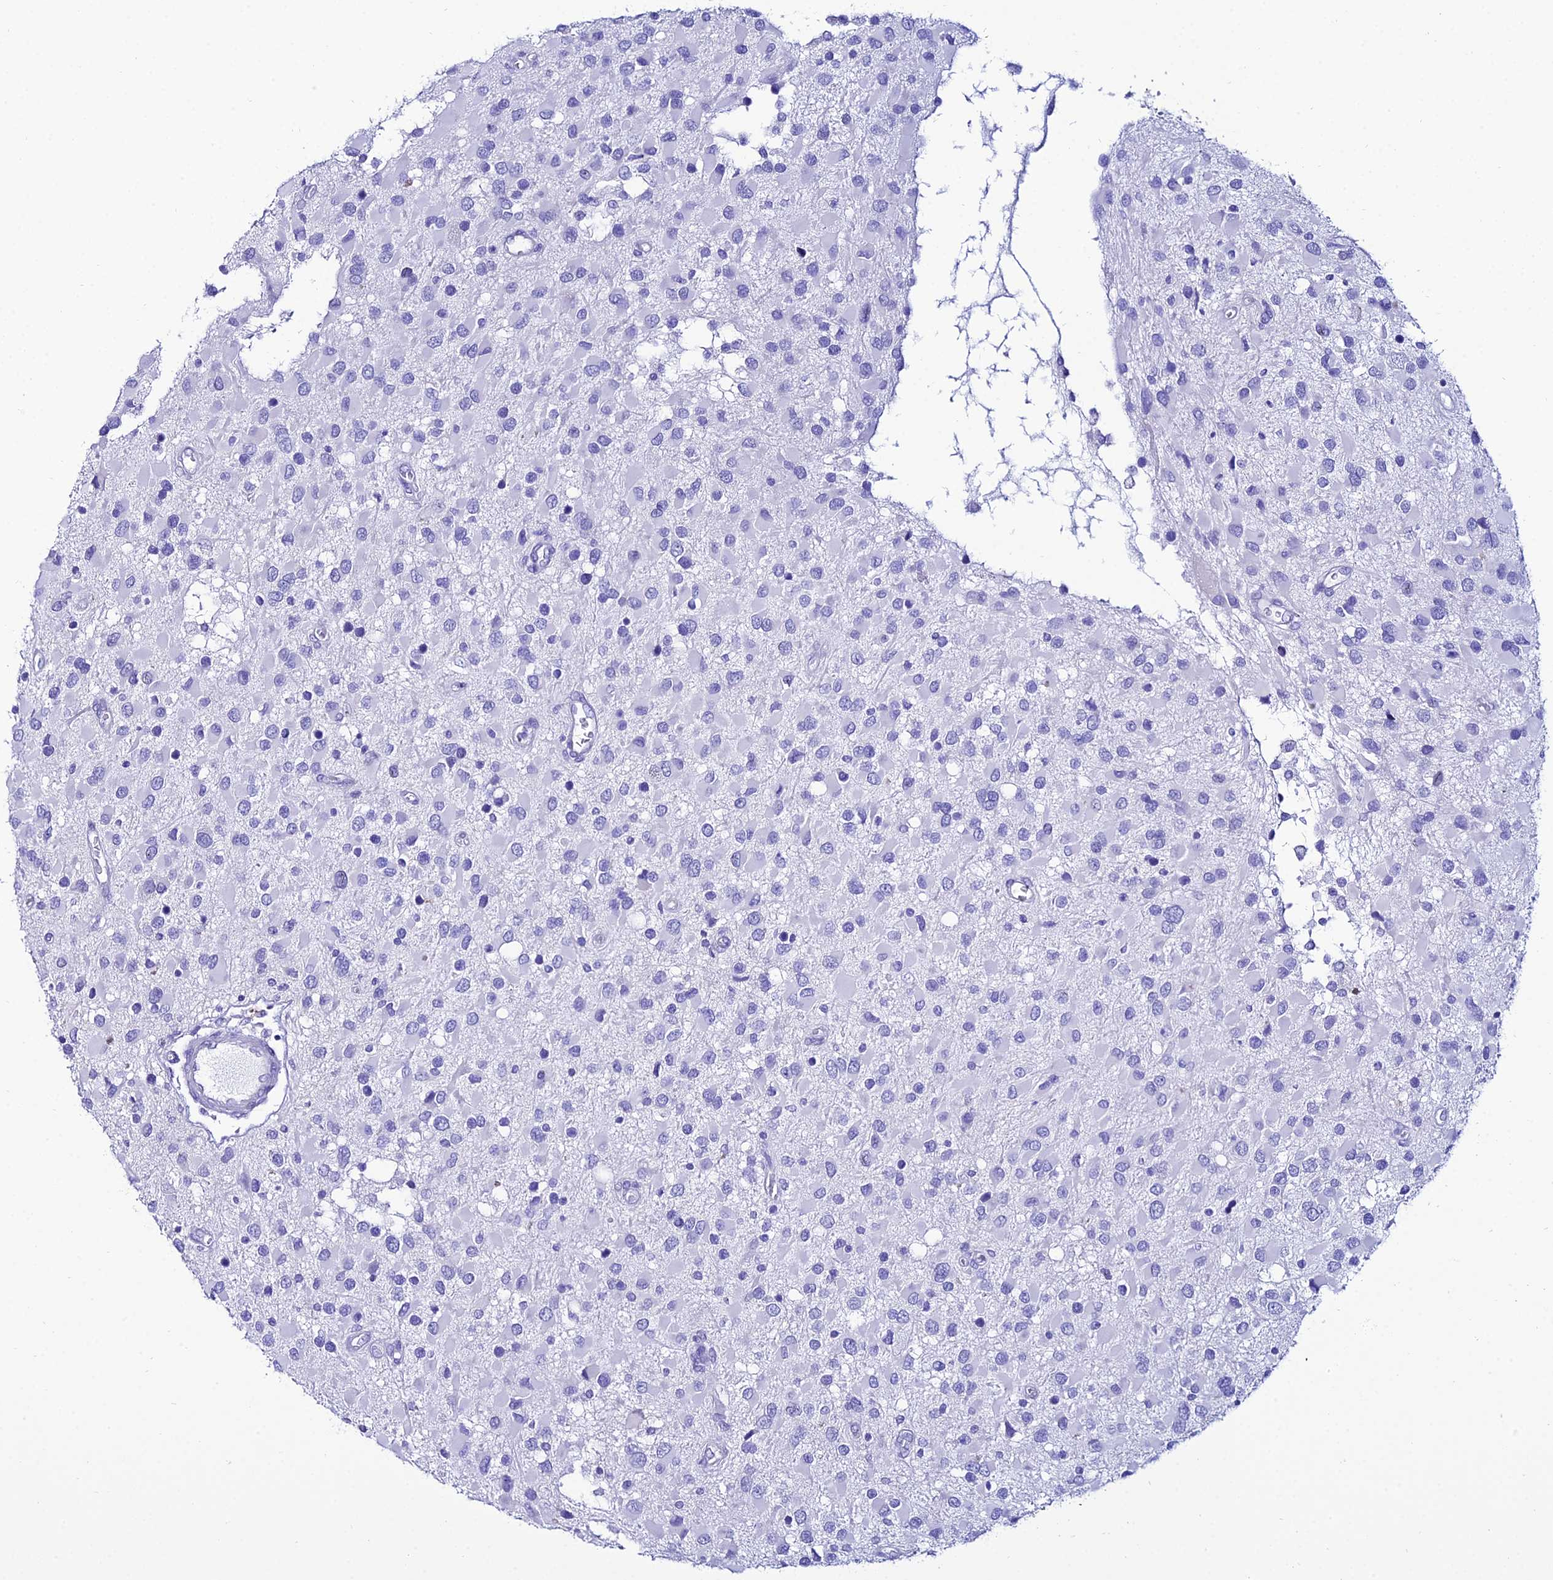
{"staining": {"intensity": "negative", "quantity": "none", "location": "none"}, "tissue": "glioma", "cell_type": "Tumor cells", "image_type": "cancer", "snomed": [{"axis": "morphology", "description": "Glioma, malignant, High grade"}, {"axis": "topography", "description": "Brain"}], "caption": "Glioma was stained to show a protein in brown. There is no significant staining in tumor cells.", "gene": "OR4D5", "patient": {"sex": "male", "age": 53}}